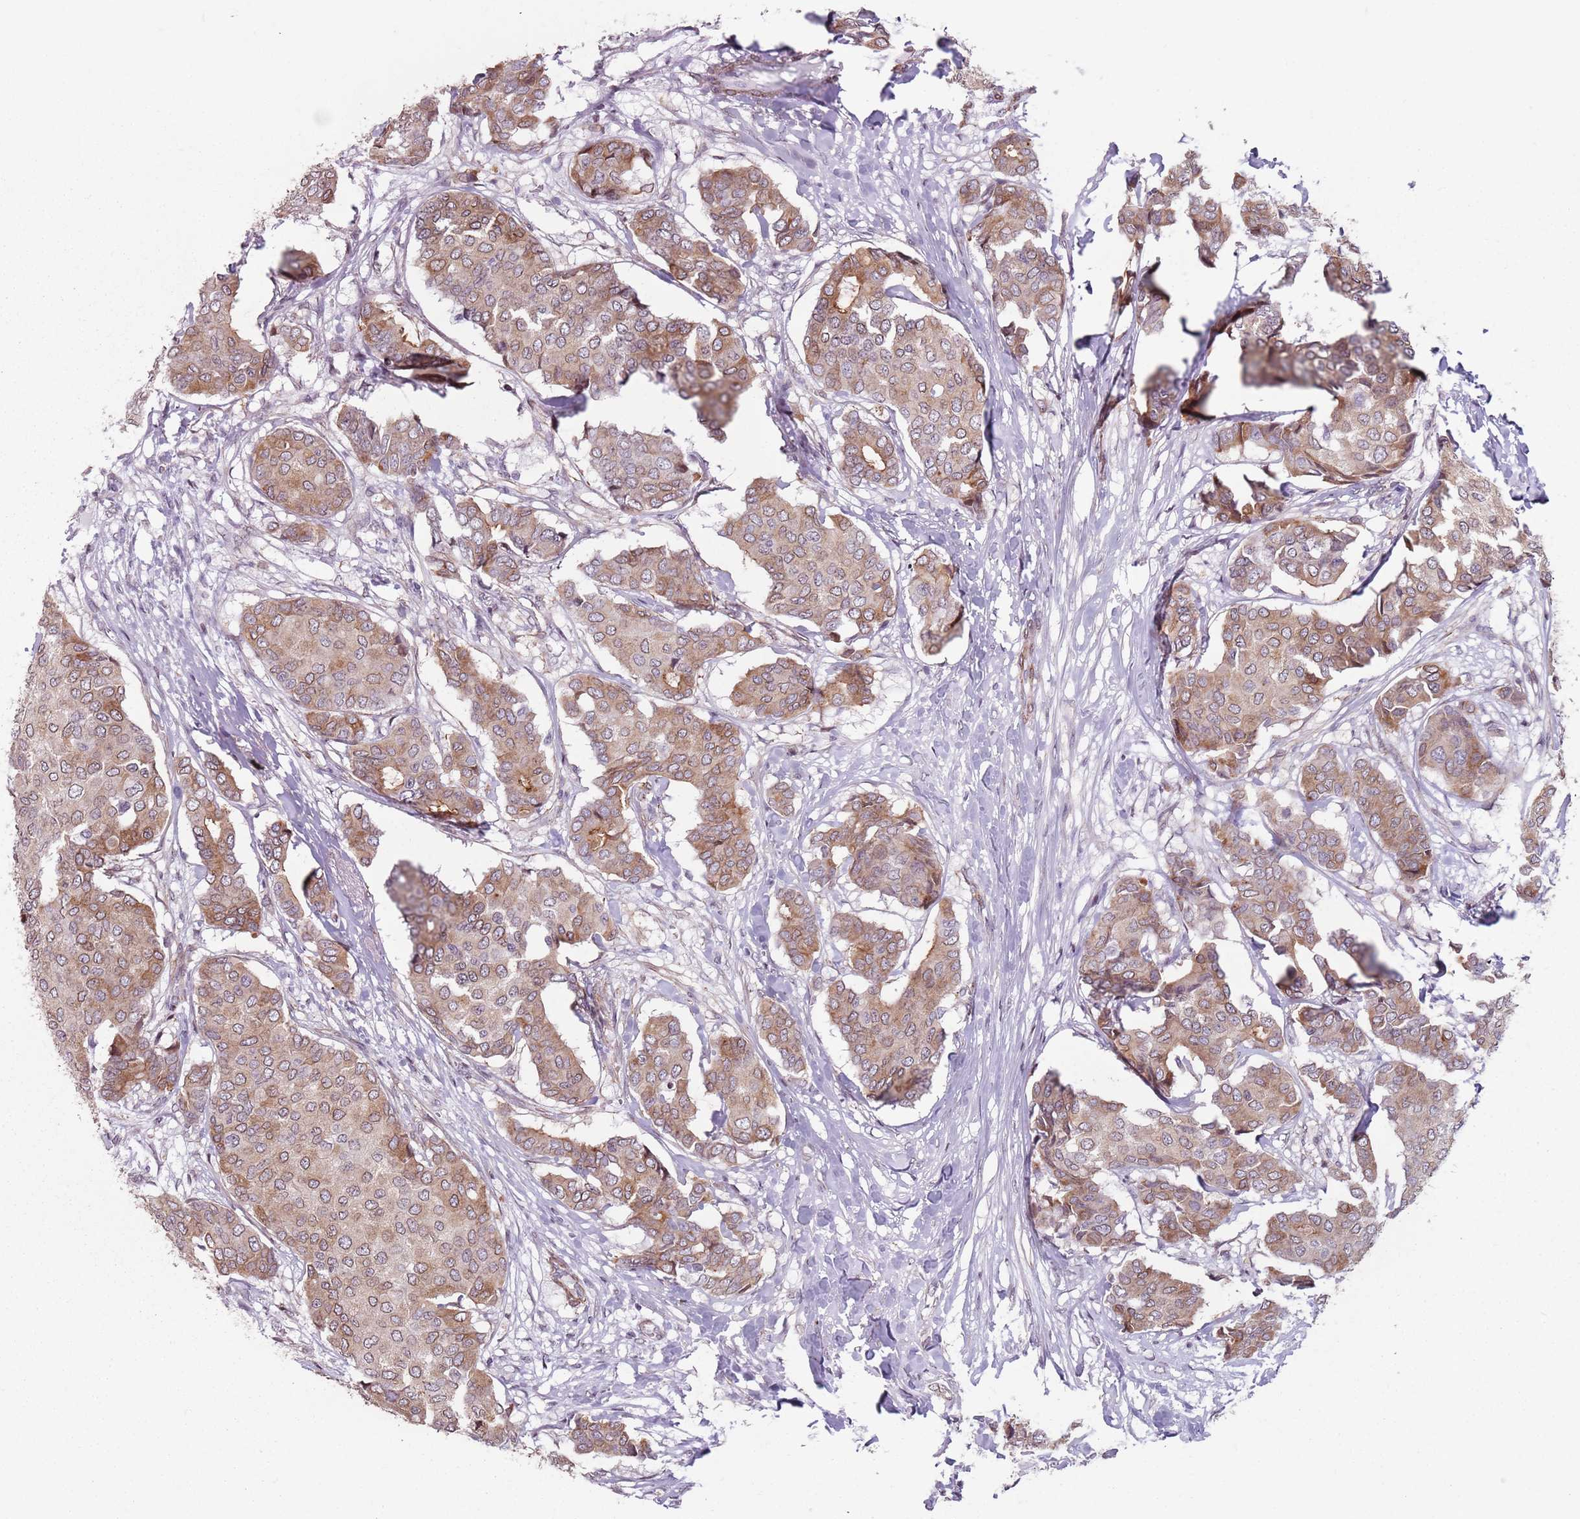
{"staining": {"intensity": "moderate", "quantity": ">75%", "location": "cytoplasmic/membranous"}, "tissue": "breast cancer", "cell_type": "Tumor cells", "image_type": "cancer", "snomed": [{"axis": "morphology", "description": "Duct carcinoma"}, {"axis": "topography", "description": "Breast"}], "caption": "Human breast cancer stained for a protein (brown) displays moderate cytoplasmic/membranous positive positivity in approximately >75% of tumor cells.", "gene": "TMC4", "patient": {"sex": "female", "age": 75}}